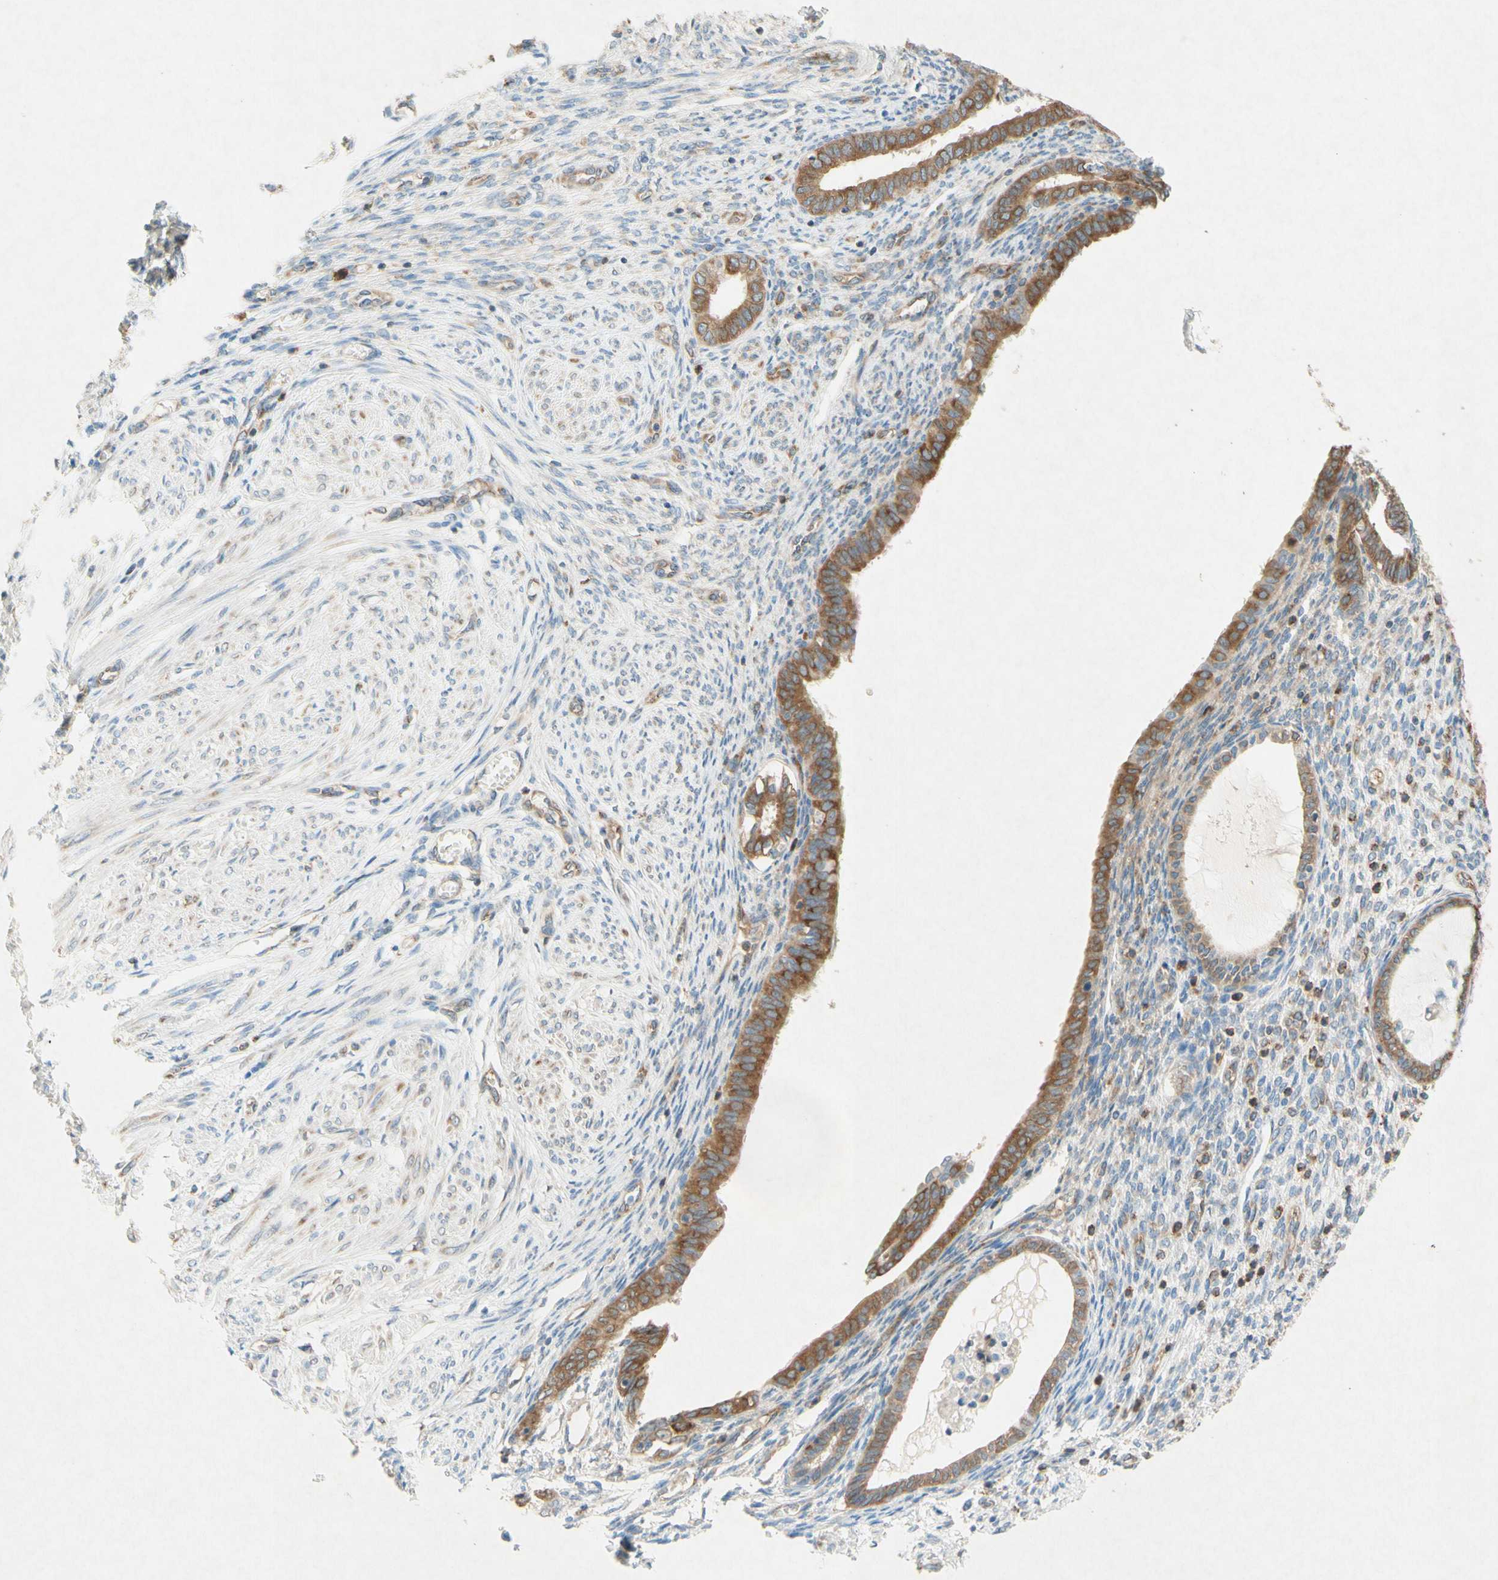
{"staining": {"intensity": "weak", "quantity": "25%-75%", "location": "cytoplasmic/membranous"}, "tissue": "endometrium", "cell_type": "Cells in endometrial stroma", "image_type": "normal", "snomed": [{"axis": "morphology", "description": "Normal tissue, NOS"}, {"axis": "topography", "description": "Endometrium"}], "caption": "Protein expression analysis of benign human endometrium reveals weak cytoplasmic/membranous positivity in approximately 25%-75% of cells in endometrial stroma.", "gene": "PABPC1", "patient": {"sex": "female", "age": 72}}